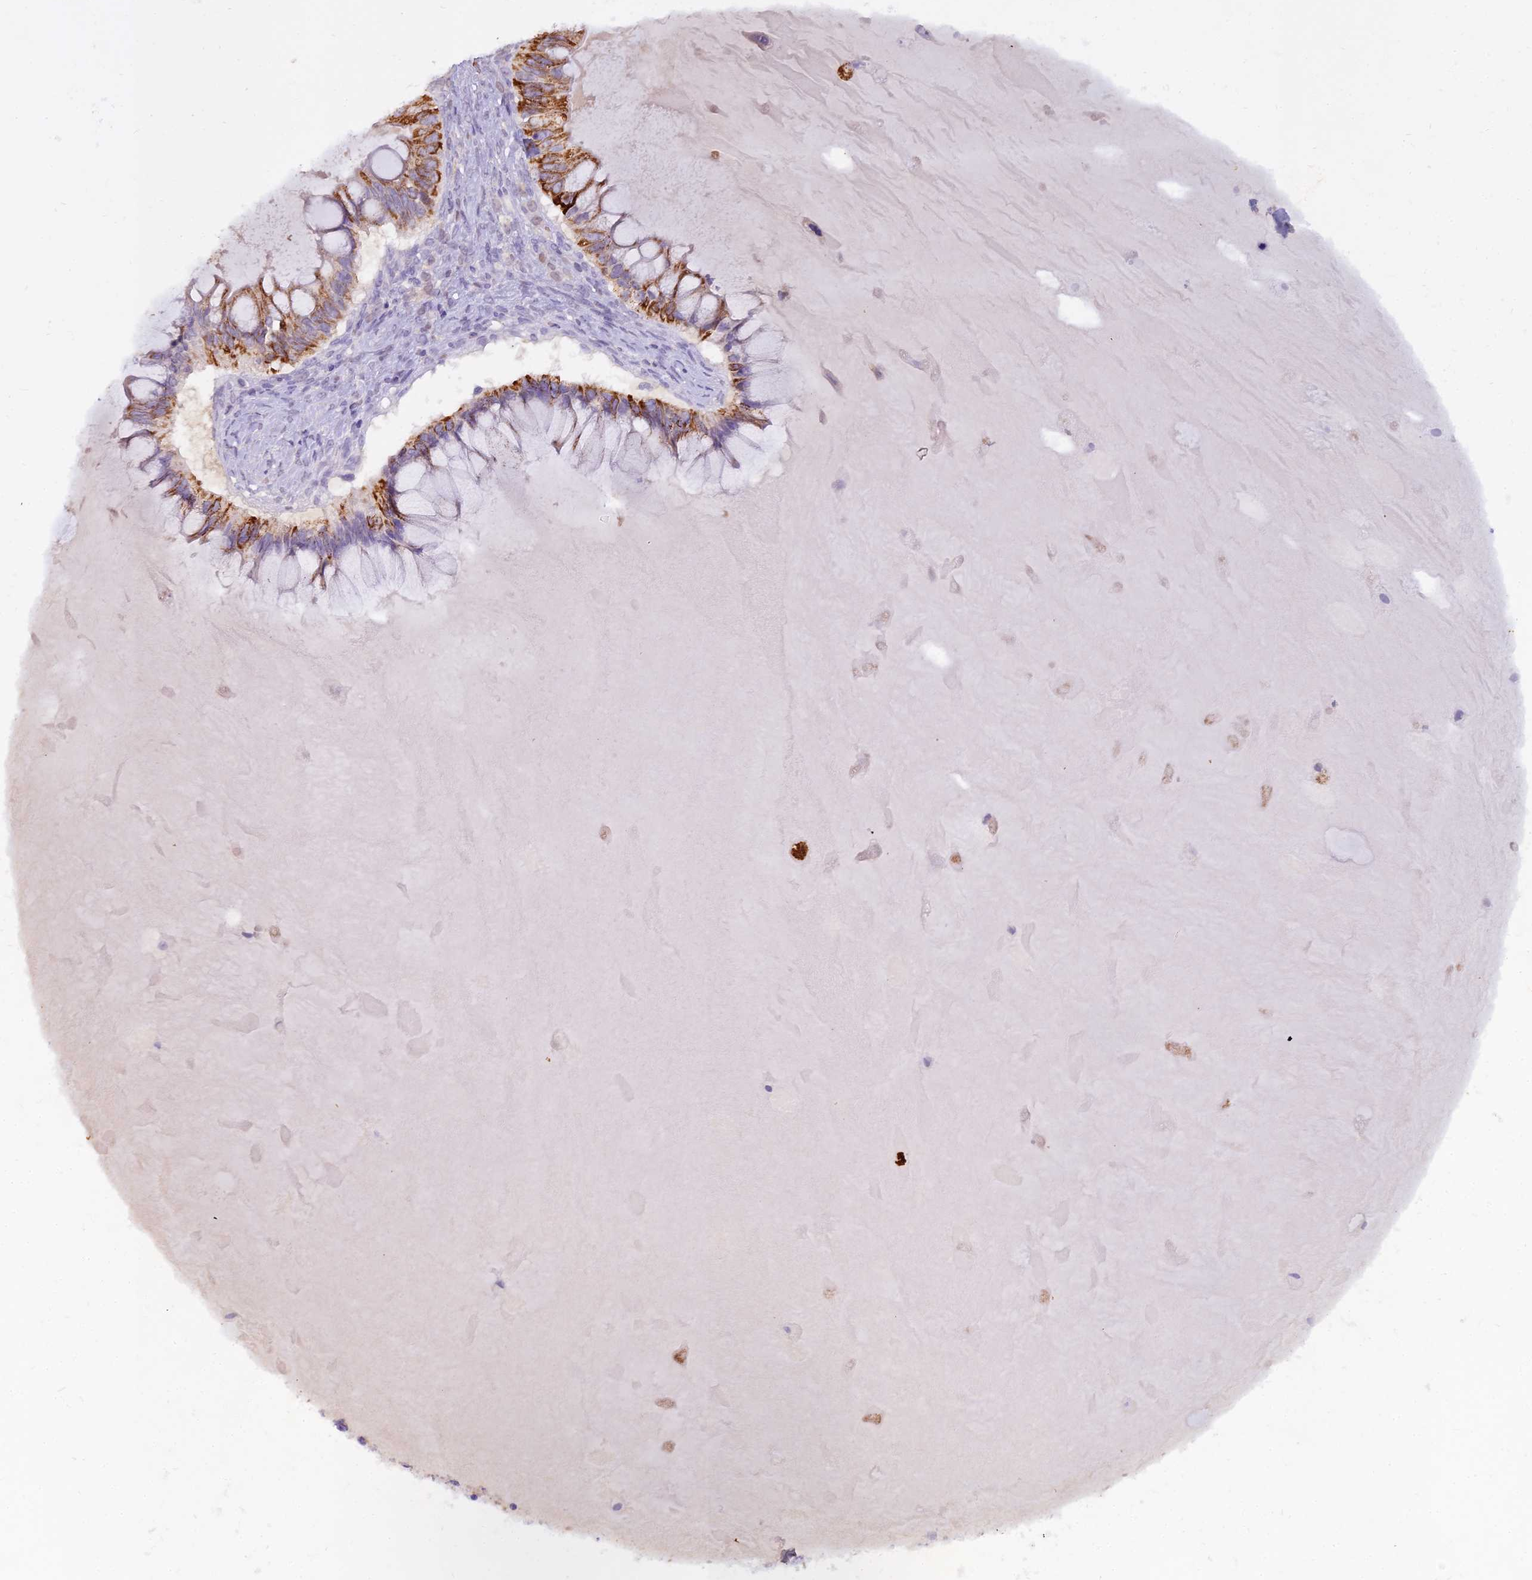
{"staining": {"intensity": "strong", "quantity": "25%-75%", "location": "cytoplasmic/membranous"}, "tissue": "ovarian cancer", "cell_type": "Tumor cells", "image_type": "cancer", "snomed": [{"axis": "morphology", "description": "Cystadenocarcinoma, mucinous, NOS"}, {"axis": "topography", "description": "Ovary"}], "caption": "Ovarian cancer (mucinous cystadenocarcinoma) was stained to show a protein in brown. There is high levels of strong cytoplasmic/membranous staining in about 25%-75% of tumor cells. (Brightfield microscopy of DAB IHC at high magnification).", "gene": "OSTN", "patient": {"sex": "female", "age": 61}}